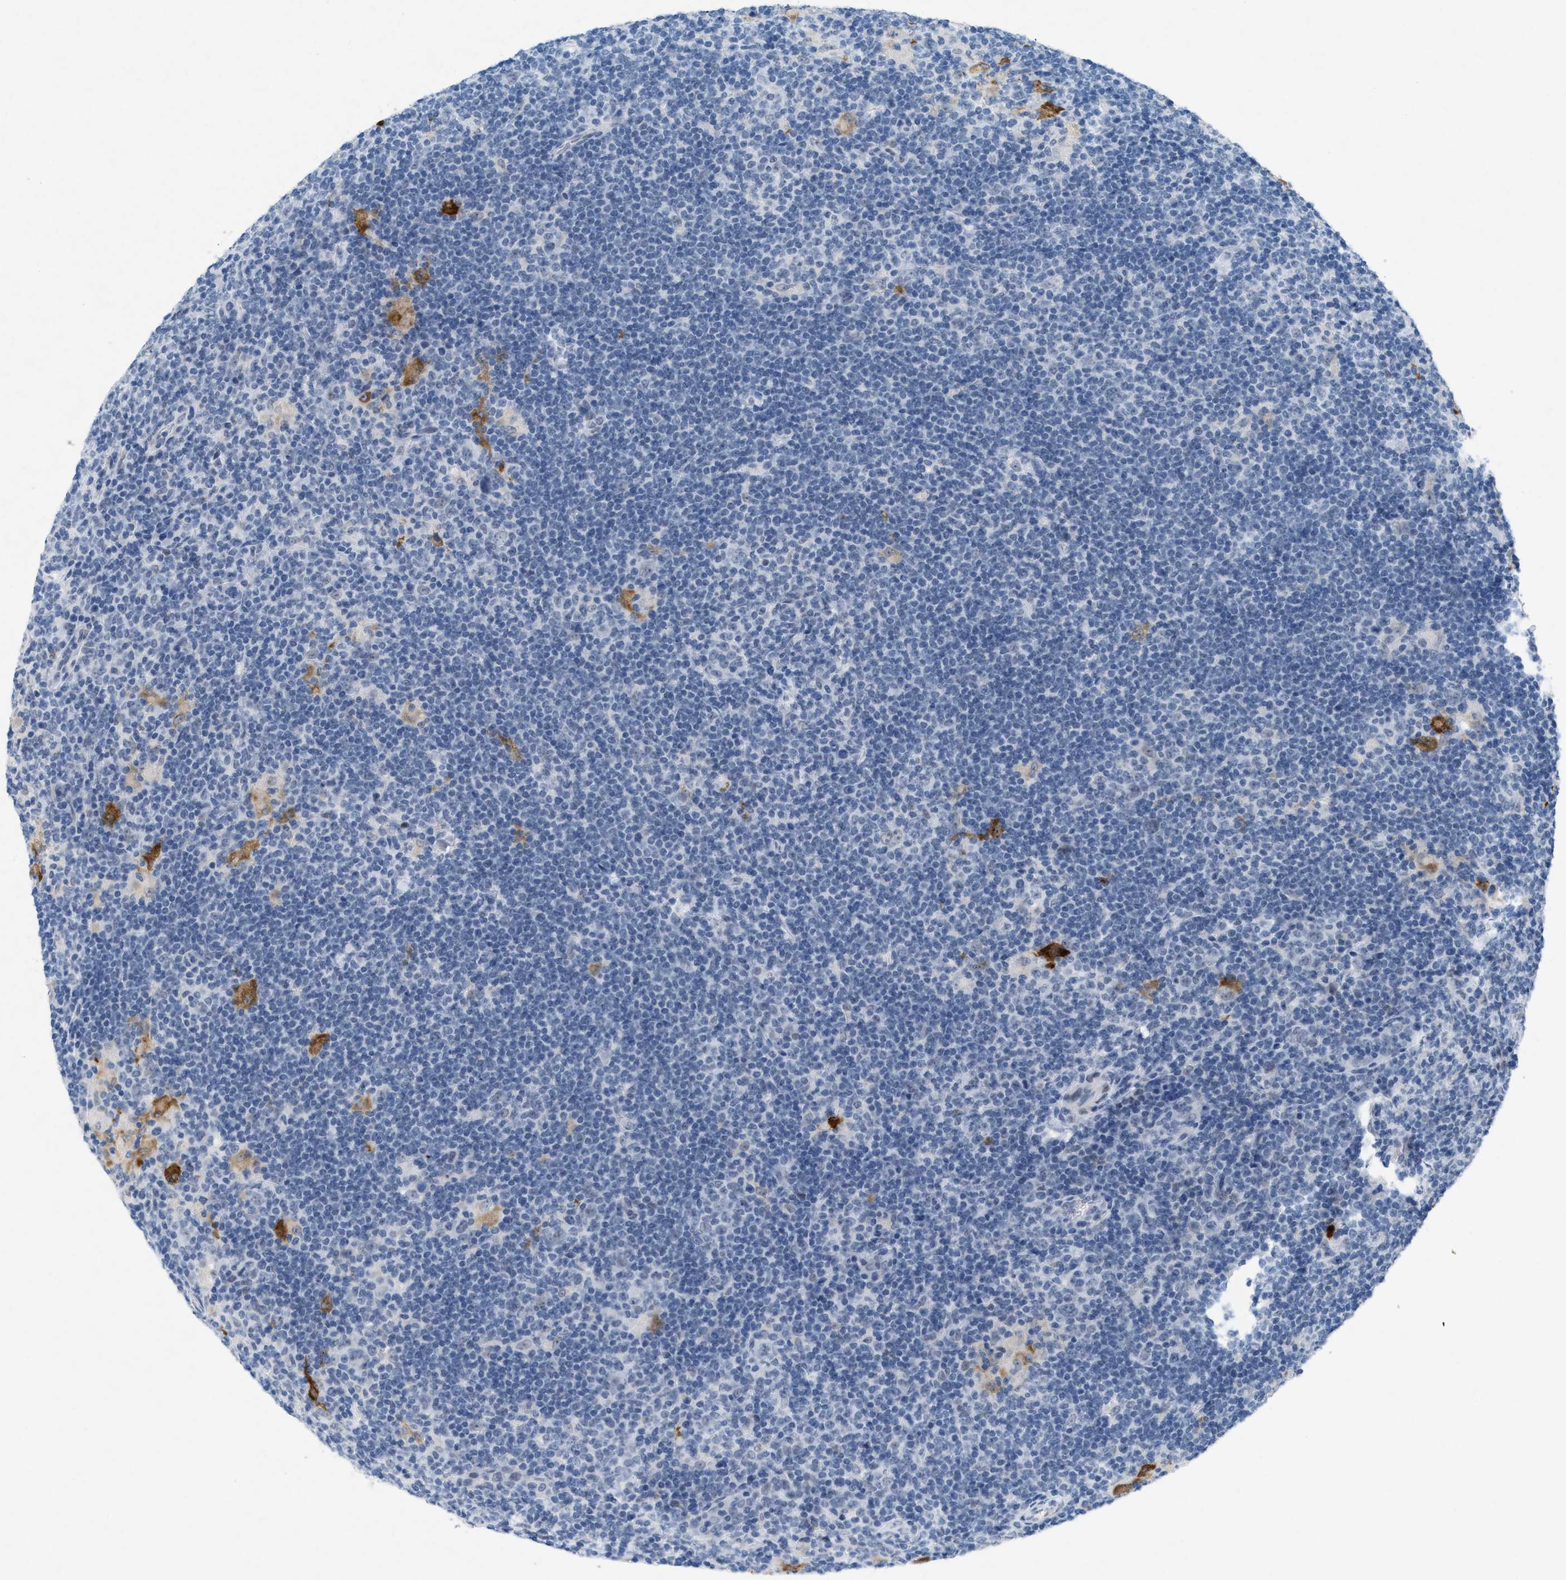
{"staining": {"intensity": "weak", "quantity": "<25%", "location": "cytoplasmic/membranous"}, "tissue": "lymphoma", "cell_type": "Tumor cells", "image_type": "cancer", "snomed": [{"axis": "morphology", "description": "Hodgkin's disease, NOS"}, {"axis": "topography", "description": "Lymph node"}], "caption": "High power microscopy histopathology image of an immunohistochemistry micrograph of lymphoma, revealing no significant positivity in tumor cells.", "gene": "TASOR", "patient": {"sex": "female", "age": 57}}